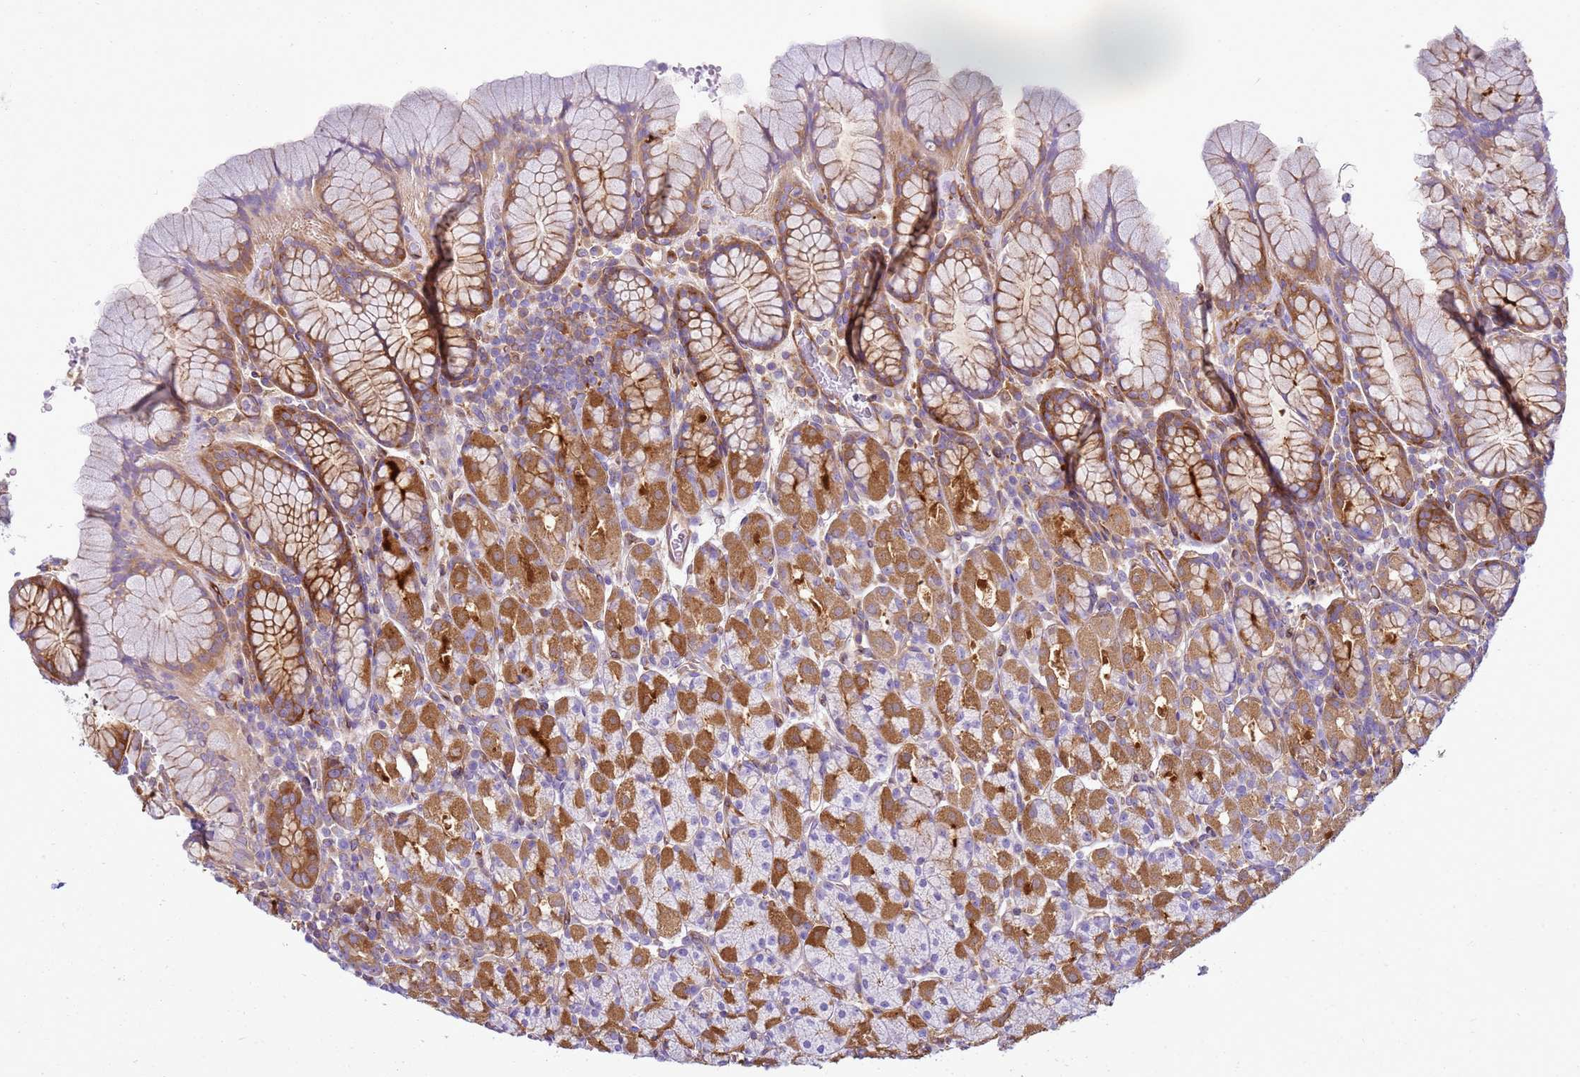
{"staining": {"intensity": "strong", "quantity": "25%-75%", "location": "cytoplasmic/membranous"}, "tissue": "stomach", "cell_type": "Glandular cells", "image_type": "normal", "snomed": [{"axis": "morphology", "description": "Normal tissue, NOS"}, {"axis": "topography", "description": "Stomach, upper"}, {"axis": "topography", "description": "Stomach"}], "caption": "Immunohistochemistry (IHC) histopathology image of benign human stomach stained for a protein (brown), which reveals high levels of strong cytoplasmic/membranous expression in about 25%-75% of glandular cells.", "gene": "SNX21", "patient": {"sex": "male", "age": 62}}